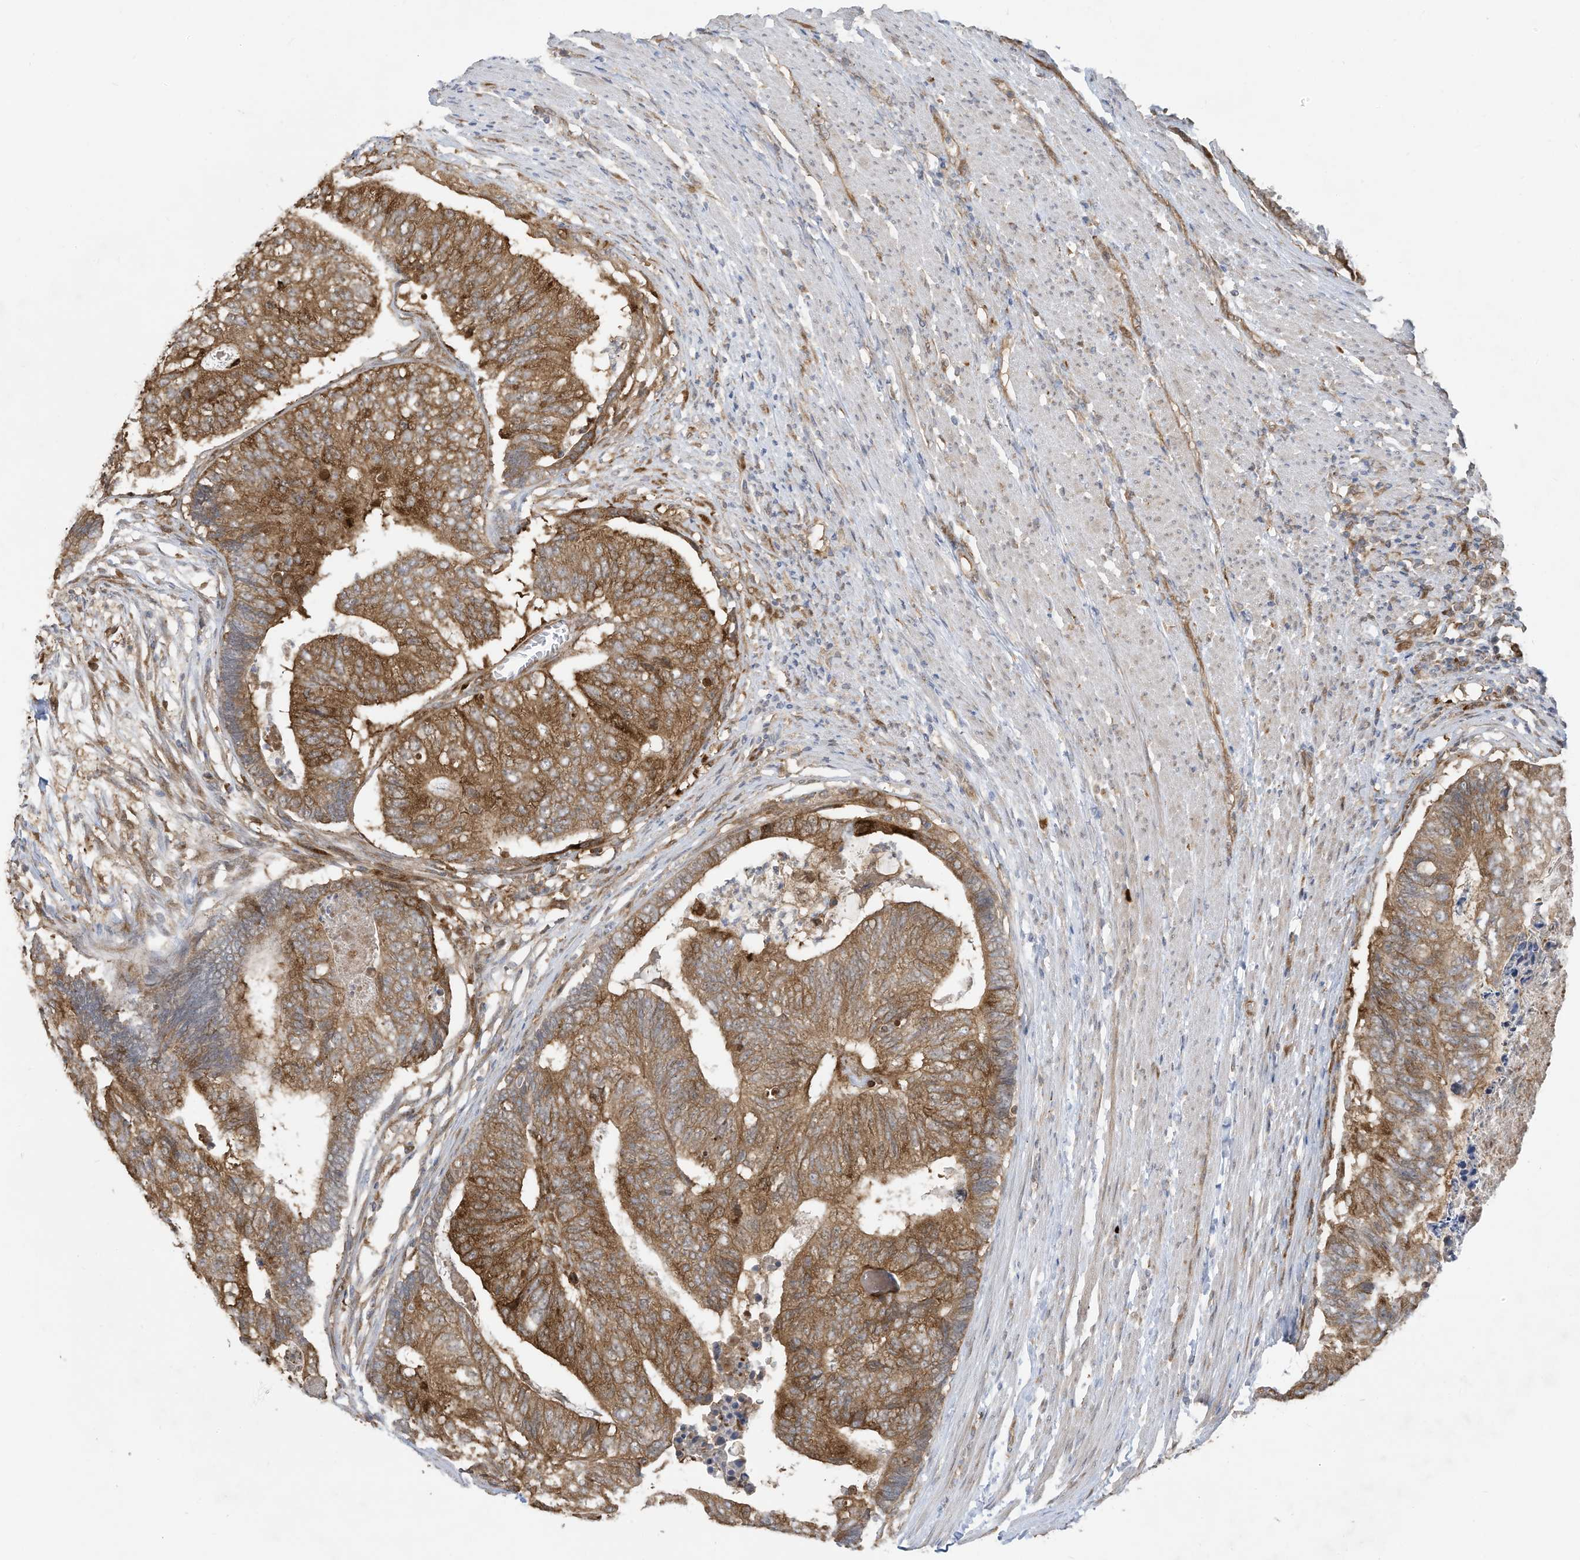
{"staining": {"intensity": "moderate", "quantity": ">75%", "location": "cytoplasmic/membranous"}, "tissue": "colorectal cancer", "cell_type": "Tumor cells", "image_type": "cancer", "snomed": [{"axis": "morphology", "description": "Adenocarcinoma, NOS"}, {"axis": "topography", "description": "Colon"}], "caption": "Adenocarcinoma (colorectal) was stained to show a protein in brown. There is medium levels of moderate cytoplasmic/membranous expression in approximately >75% of tumor cells. Using DAB (brown) and hematoxylin (blue) stains, captured at high magnification using brightfield microscopy.", "gene": "USE1", "patient": {"sex": "female", "age": 67}}